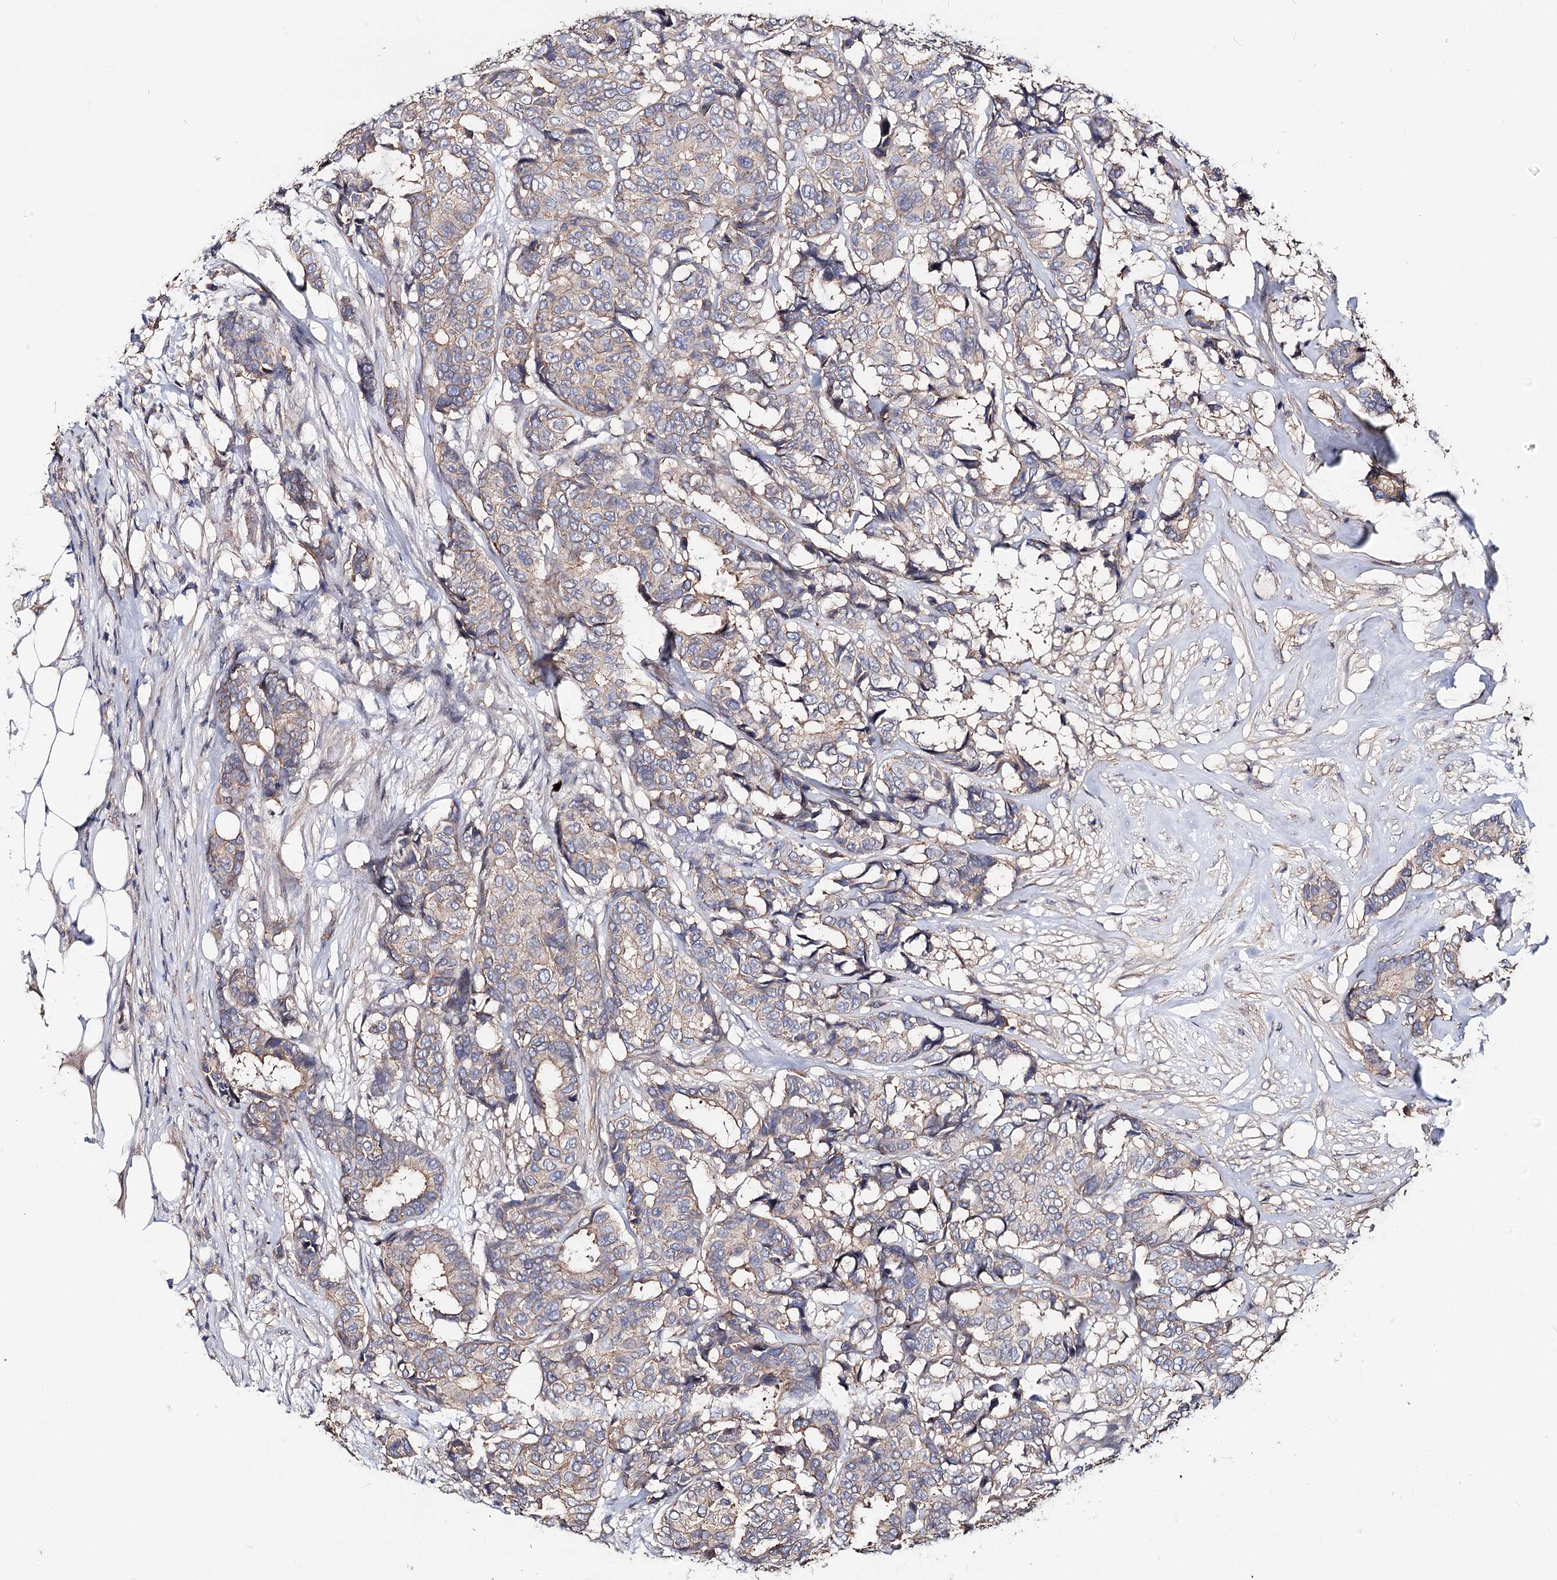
{"staining": {"intensity": "weak", "quantity": "<25%", "location": "cytoplasmic/membranous"}, "tissue": "breast cancer", "cell_type": "Tumor cells", "image_type": "cancer", "snomed": [{"axis": "morphology", "description": "Duct carcinoma"}, {"axis": "topography", "description": "Breast"}], "caption": "This is an immunohistochemistry (IHC) micrograph of breast cancer. There is no staining in tumor cells.", "gene": "TMEM218", "patient": {"sex": "female", "age": 87}}